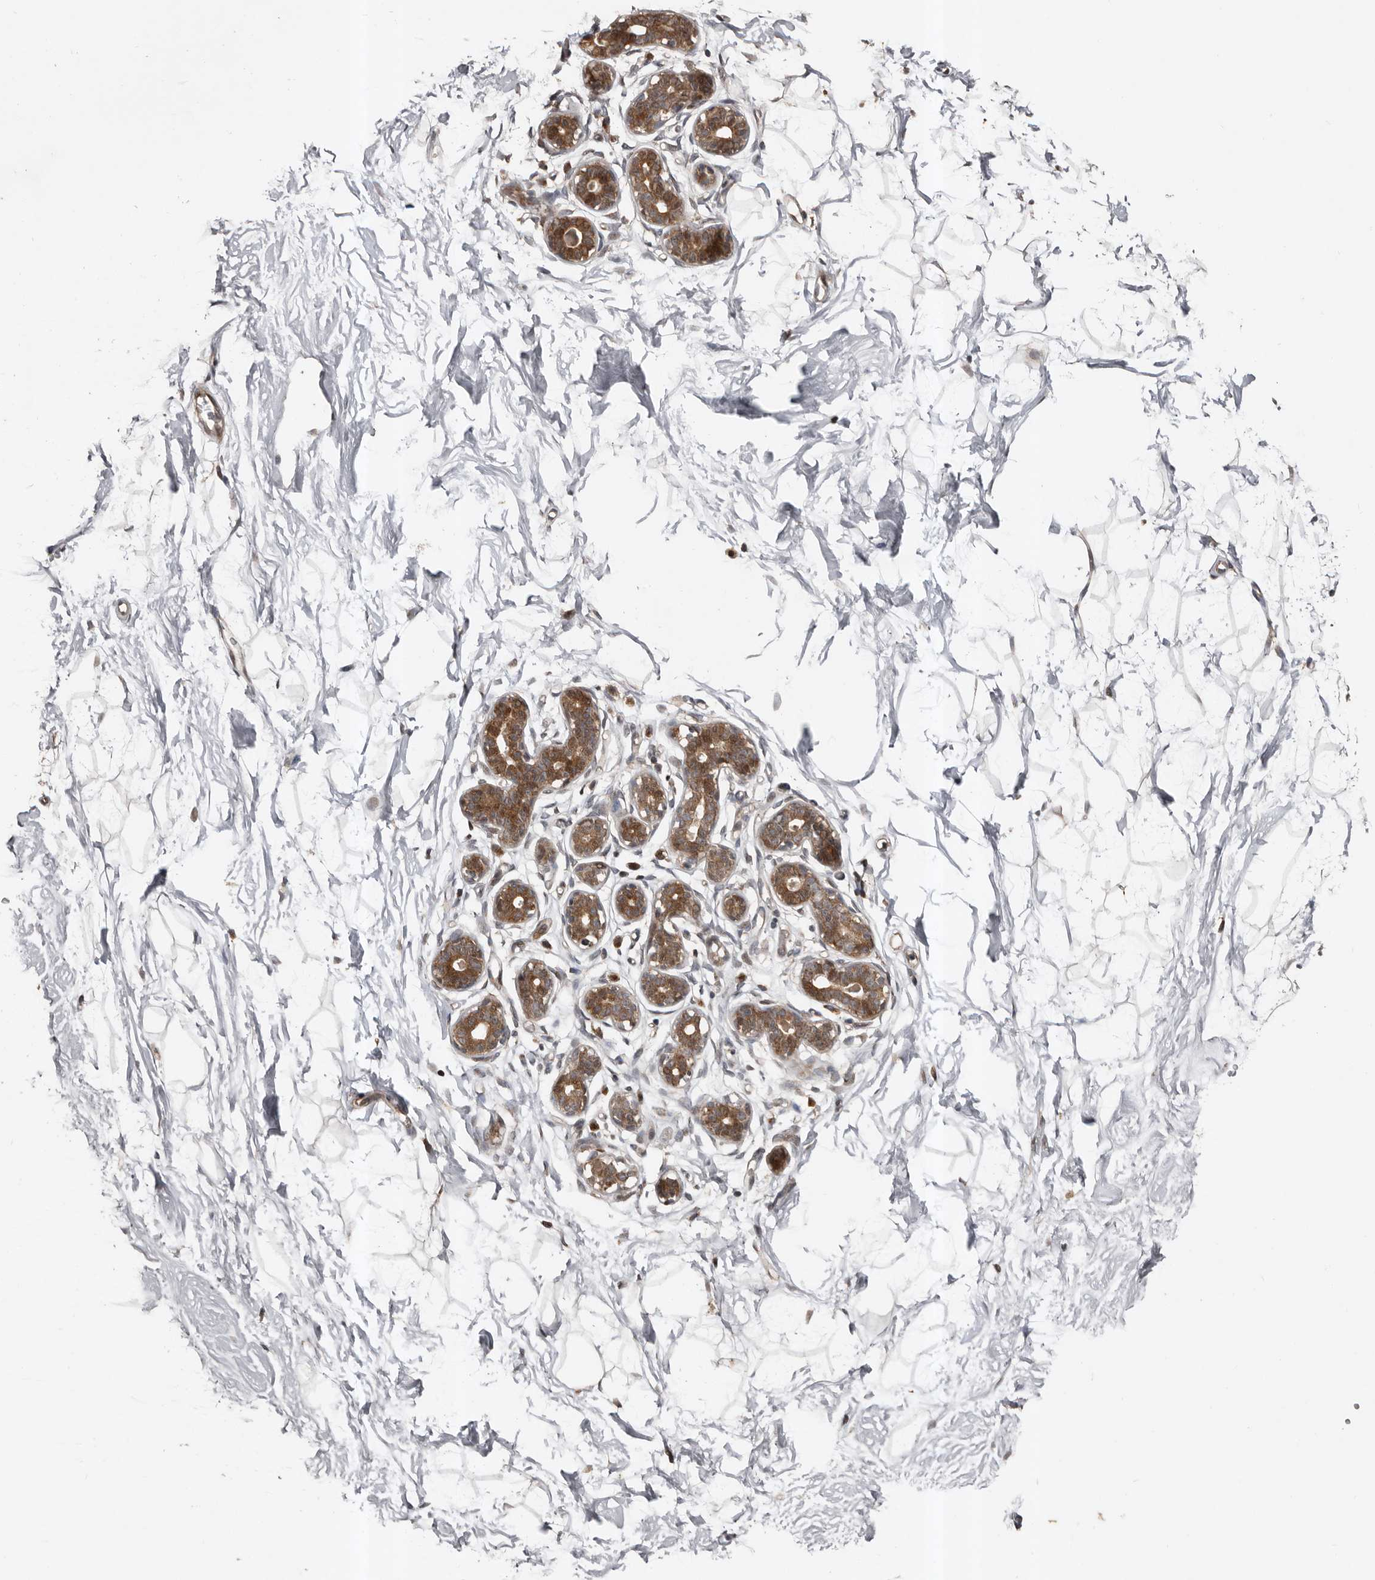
{"staining": {"intensity": "negative", "quantity": "none", "location": "none"}, "tissue": "breast", "cell_type": "Adipocytes", "image_type": "normal", "snomed": [{"axis": "morphology", "description": "Normal tissue, NOS"}, {"axis": "topography", "description": "Breast"}], "caption": "The photomicrograph displays no significant expression in adipocytes of breast.", "gene": "CCDC190", "patient": {"sex": "female", "age": 26}}